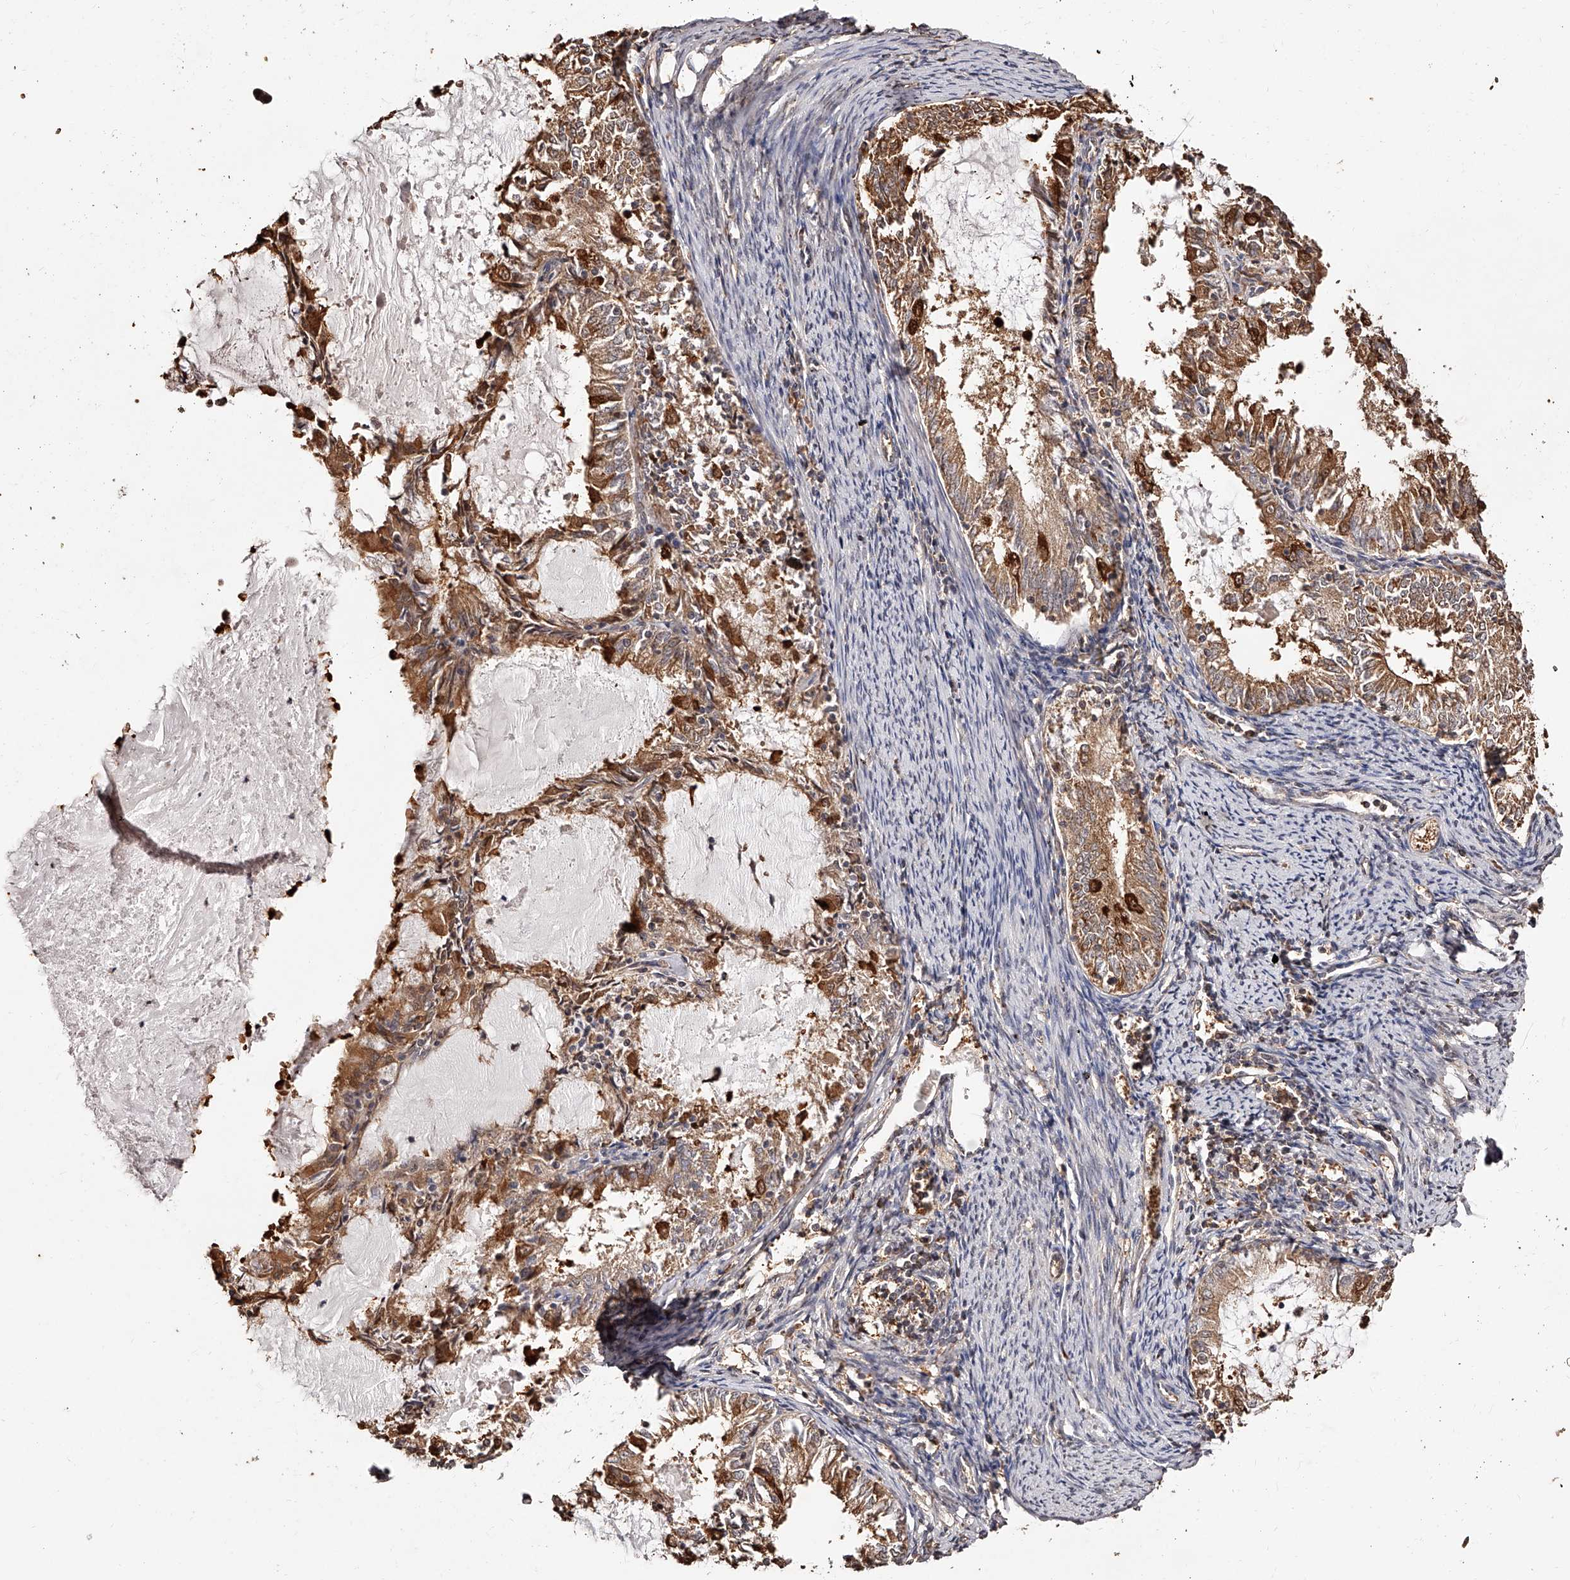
{"staining": {"intensity": "moderate", "quantity": ">75%", "location": "cytoplasmic/membranous"}, "tissue": "endometrial cancer", "cell_type": "Tumor cells", "image_type": "cancer", "snomed": [{"axis": "morphology", "description": "Adenocarcinoma, NOS"}, {"axis": "topography", "description": "Endometrium"}], "caption": "The histopathology image displays immunohistochemical staining of adenocarcinoma (endometrial). There is moderate cytoplasmic/membranous positivity is seen in approximately >75% of tumor cells. (DAB IHC, brown staining for protein, blue staining for nuclei).", "gene": "ZNF582", "patient": {"sex": "female", "age": 57}}